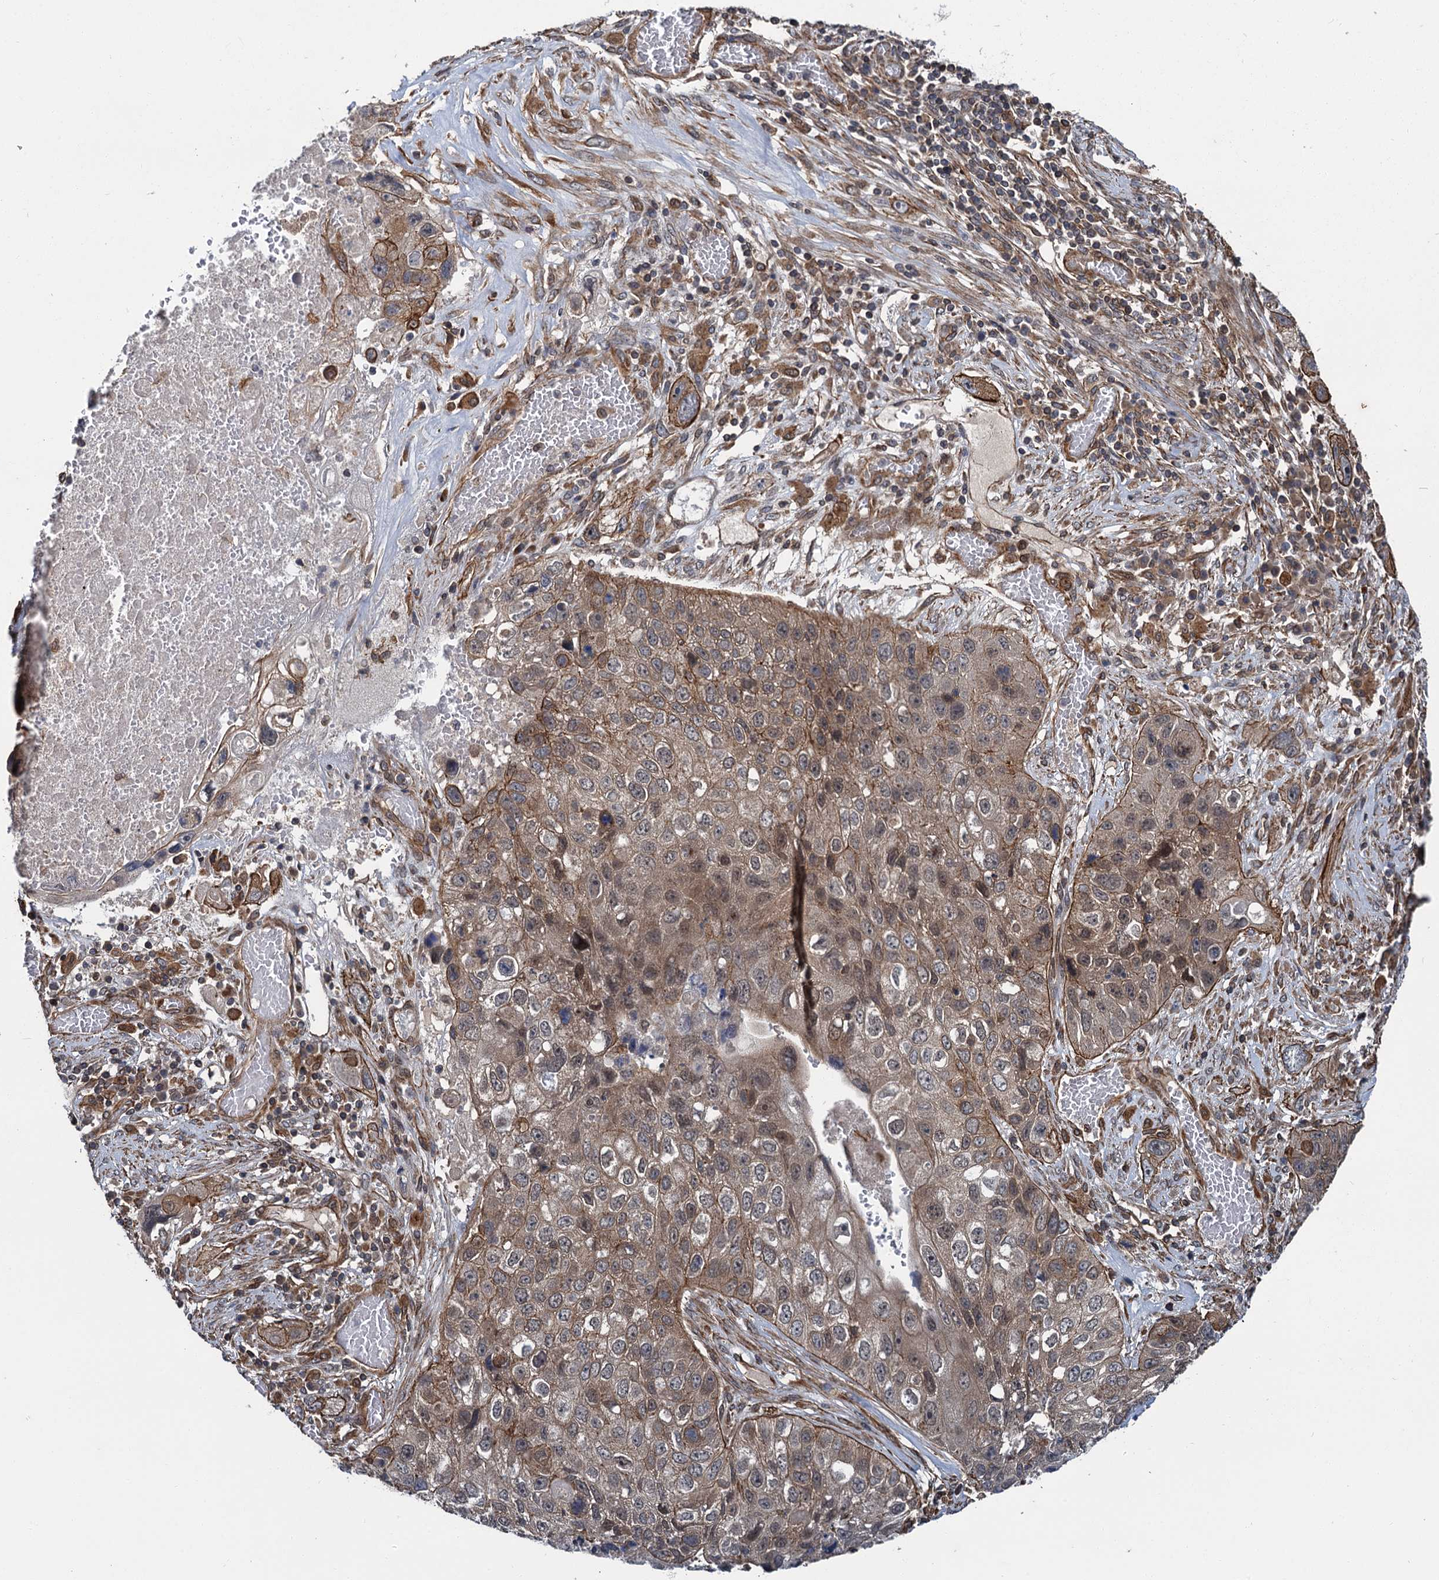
{"staining": {"intensity": "moderate", "quantity": ">75%", "location": "cytoplasmic/membranous"}, "tissue": "lung cancer", "cell_type": "Tumor cells", "image_type": "cancer", "snomed": [{"axis": "morphology", "description": "Squamous cell carcinoma, NOS"}, {"axis": "topography", "description": "Lung"}], "caption": "Immunohistochemistry (IHC) of human lung squamous cell carcinoma exhibits medium levels of moderate cytoplasmic/membranous expression in about >75% of tumor cells. Using DAB (brown) and hematoxylin (blue) stains, captured at high magnification using brightfield microscopy.", "gene": "ZFYVE19", "patient": {"sex": "male", "age": 61}}